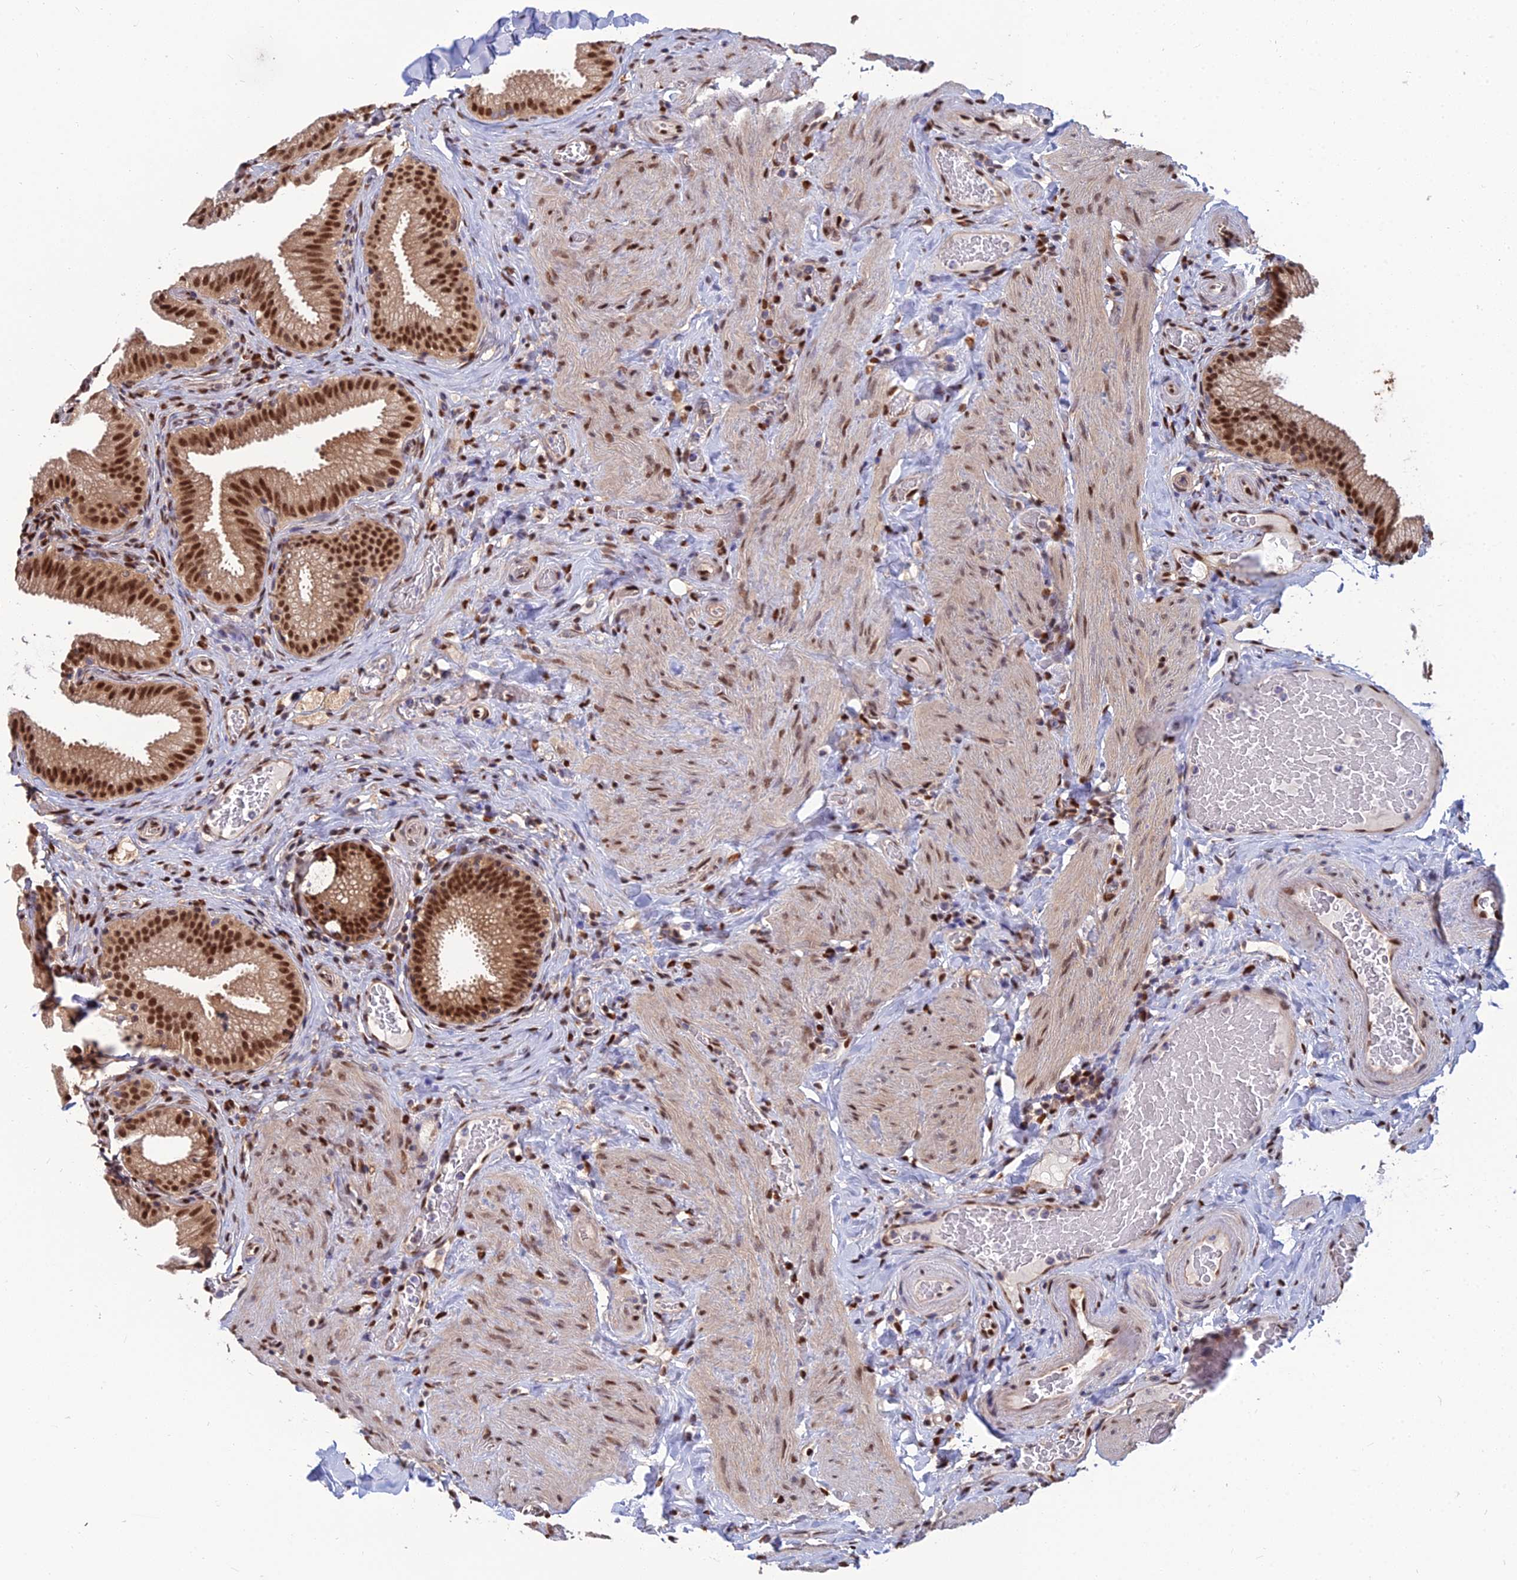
{"staining": {"intensity": "strong", "quantity": ">75%", "location": "nuclear"}, "tissue": "gallbladder", "cell_type": "Glandular cells", "image_type": "normal", "snomed": [{"axis": "morphology", "description": "Normal tissue, NOS"}, {"axis": "topography", "description": "Gallbladder"}], "caption": "DAB (3,3'-diaminobenzidine) immunohistochemical staining of unremarkable human gallbladder exhibits strong nuclear protein staining in about >75% of glandular cells. (DAB (3,3'-diaminobenzidine) IHC with brightfield microscopy, high magnification).", "gene": "DNPEP", "patient": {"sex": "male", "age": 54}}